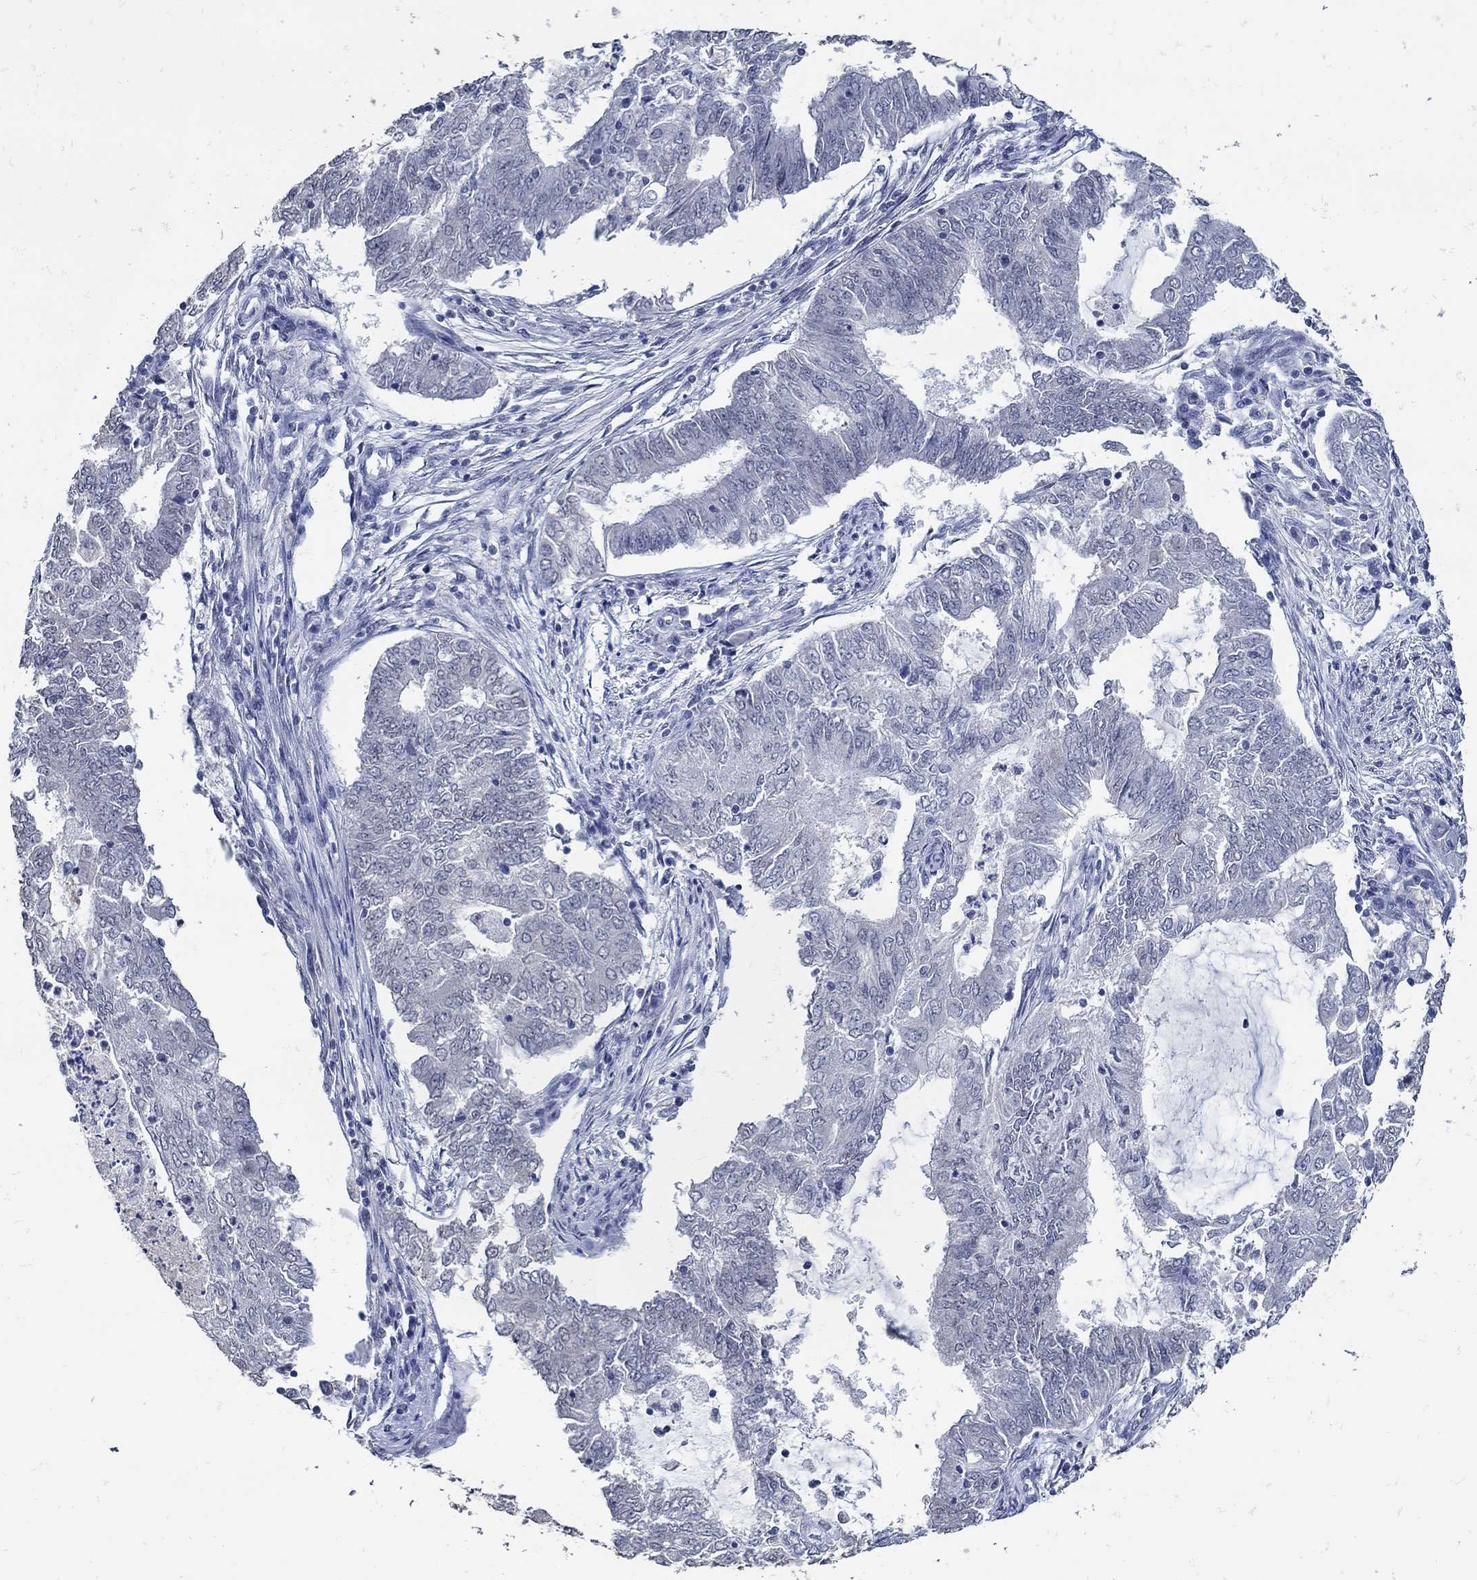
{"staining": {"intensity": "negative", "quantity": "none", "location": "none"}, "tissue": "endometrial cancer", "cell_type": "Tumor cells", "image_type": "cancer", "snomed": [{"axis": "morphology", "description": "Adenocarcinoma, NOS"}, {"axis": "topography", "description": "Endometrium"}], "caption": "DAB (3,3'-diaminobenzidine) immunohistochemical staining of human endometrial cancer displays no significant expression in tumor cells. The staining was performed using DAB to visualize the protein expression in brown, while the nuclei were stained in blue with hematoxylin (Magnification: 20x).", "gene": "KCNN3", "patient": {"sex": "female", "age": 62}}